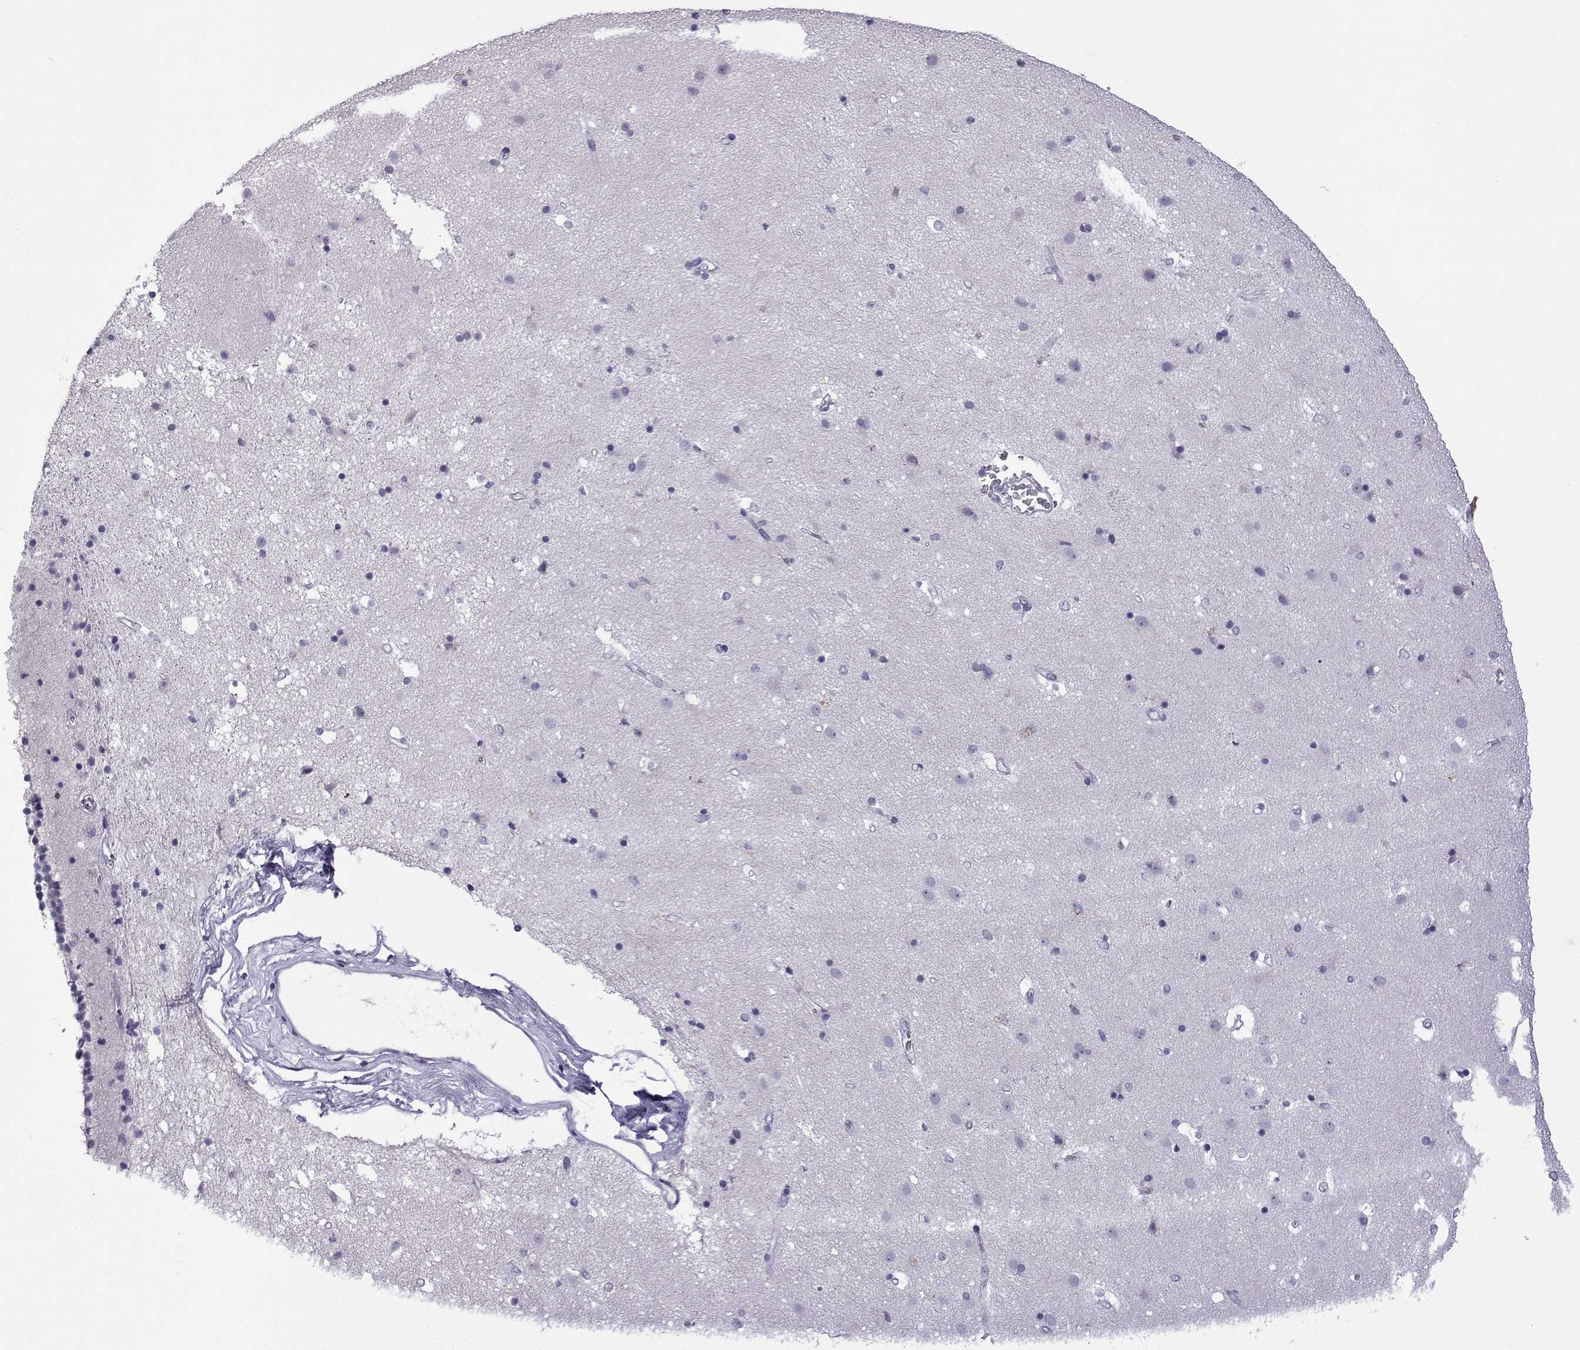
{"staining": {"intensity": "negative", "quantity": "none", "location": "none"}, "tissue": "caudate", "cell_type": "Glial cells", "image_type": "normal", "snomed": [{"axis": "morphology", "description": "Normal tissue, NOS"}, {"axis": "topography", "description": "Lateral ventricle wall"}], "caption": "High magnification brightfield microscopy of unremarkable caudate stained with DAB (3,3'-diaminobenzidine) (brown) and counterstained with hematoxylin (blue): glial cells show no significant positivity. (Stains: DAB immunohistochemistry (IHC) with hematoxylin counter stain, Microscopy: brightfield microscopy at high magnification).", "gene": "MRGBP", "patient": {"sex": "female", "age": 71}}